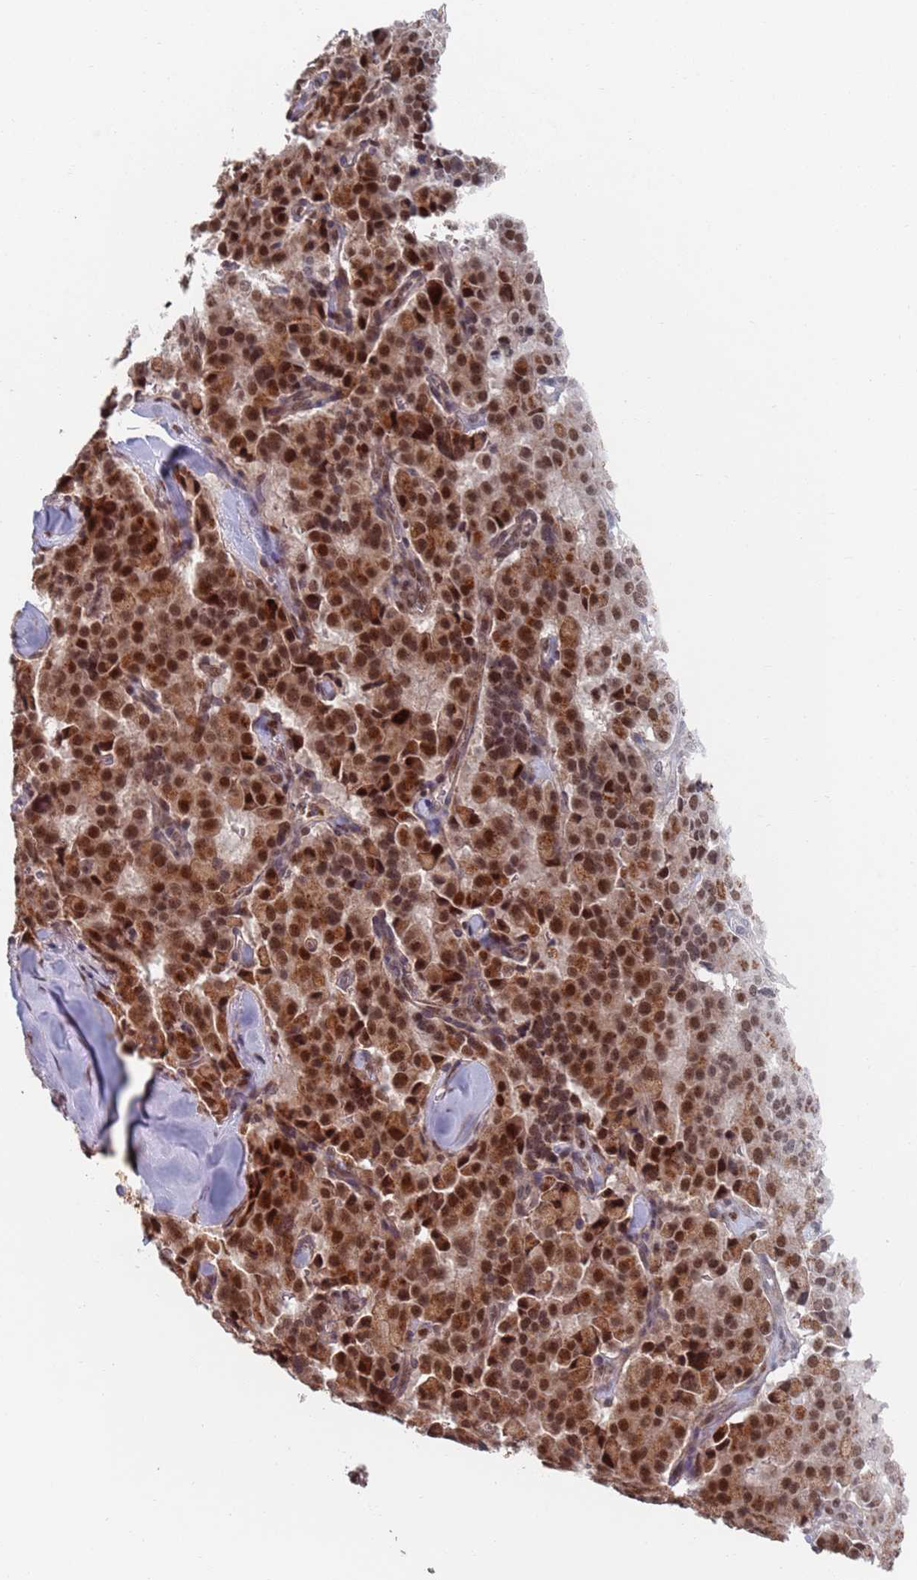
{"staining": {"intensity": "moderate", "quantity": ">75%", "location": "cytoplasmic/membranous,nuclear"}, "tissue": "pancreatic cancer", "cell_type": "Tumor cells", "image_type": "cancer", "snomed": [{"axis": "morphology", "description": "Adenocarcinoma, NOS"}, {"axis": "topography", "description": "Pancreas"}], "caption": "The immunohistochemical stain labels moderate cytoplasmic/membranous and nuclear staining in tumor cells of pancreatic cancer tissue. The protein is stained brown, and the nuclei are stained in blue (DAB IHC with brightfield microscopy, high magnification).", "gene": "RPP25", "patient": {"sex": "male", "age": 65}}